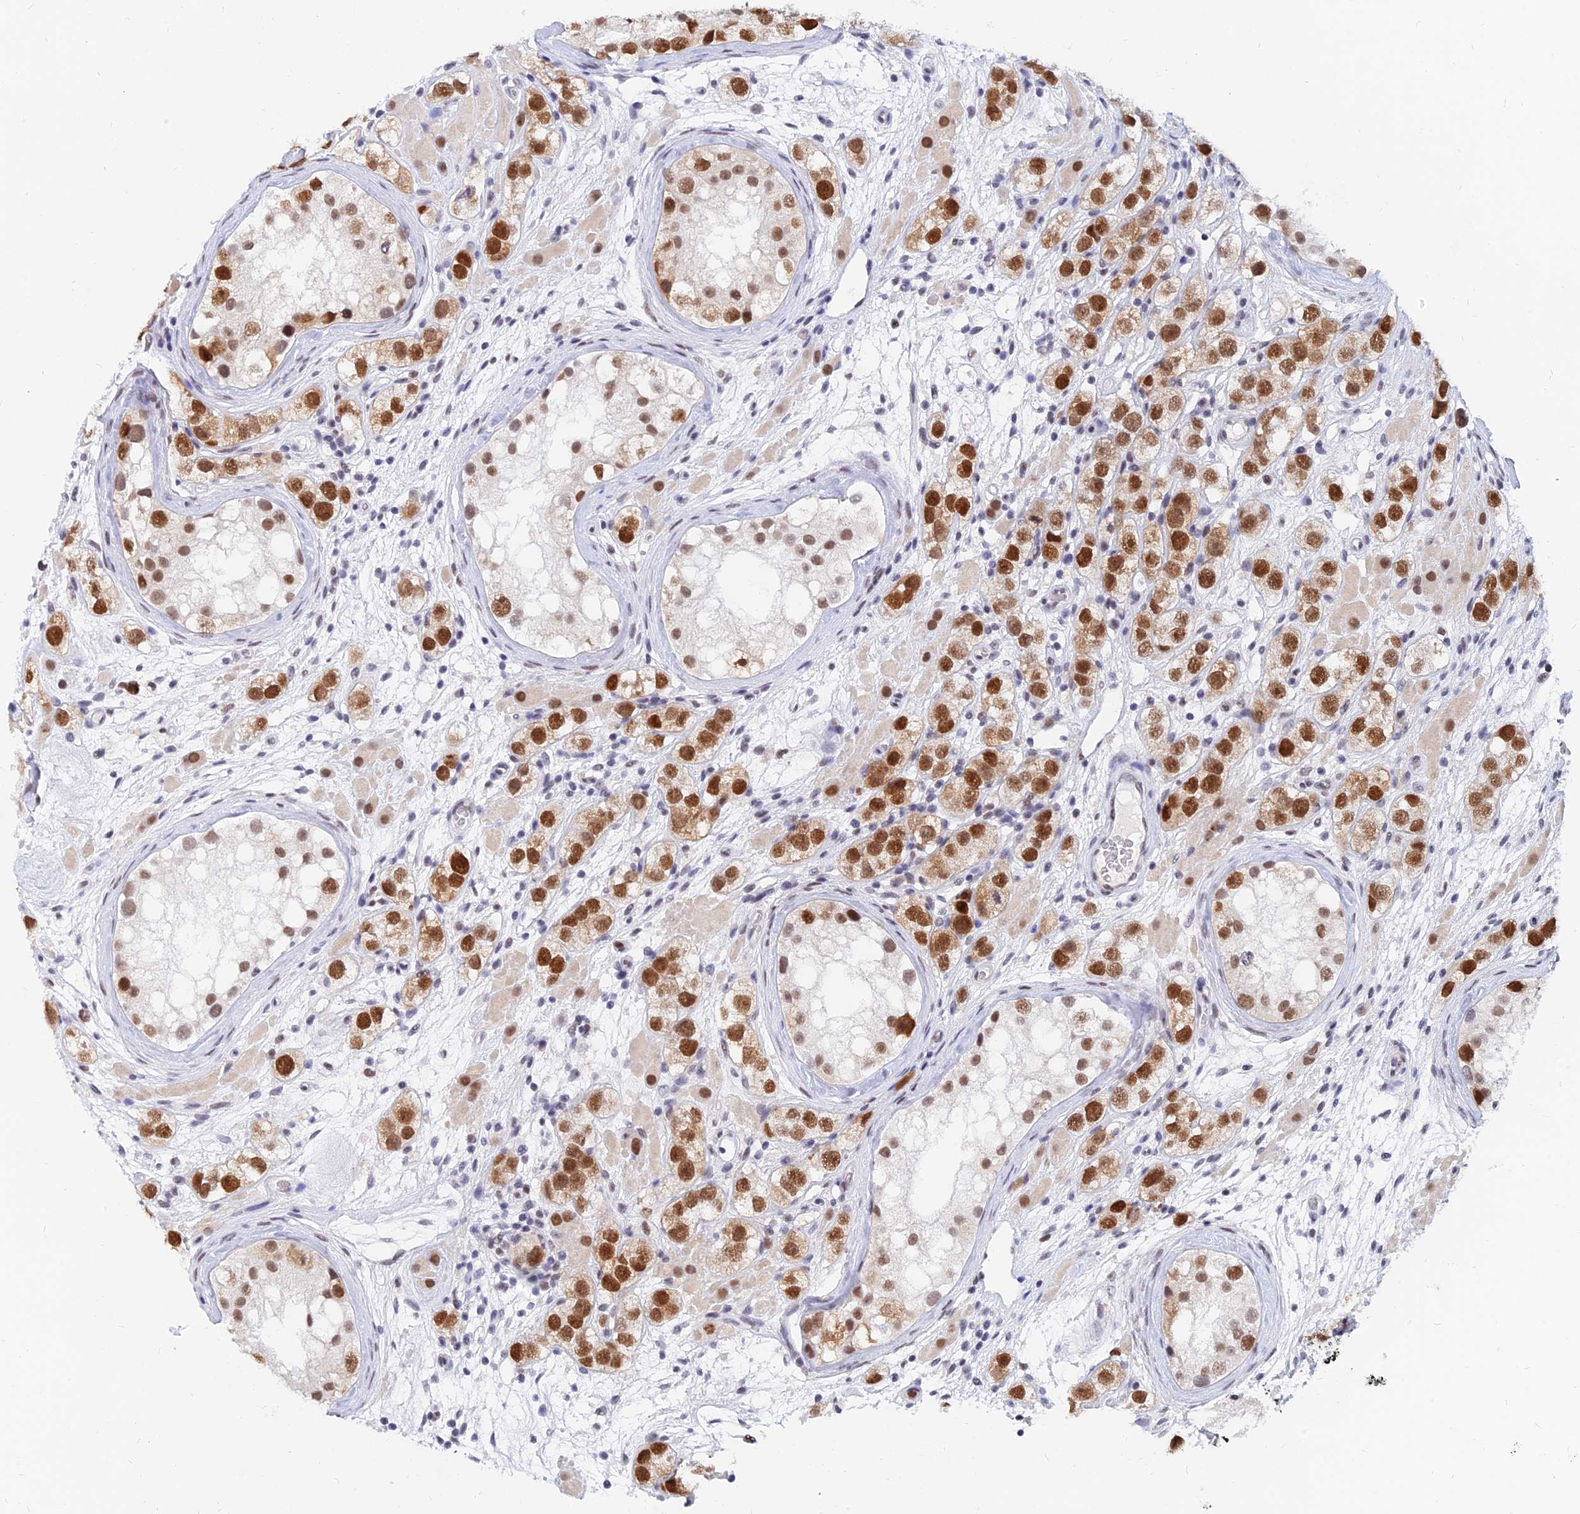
{"staining": {"intensity": "moderate", "quantity": ">75%", "location": "nuclear"}, "tissue": "testis cancer", "cell_type": "Tumor cells", "image_type": "cancer", "snomed": [{"axis": "morphology", "description": "Seminoma, NOS"}, {"axis": "topography", "description": "Testis"}], "caption": "Tumor cells demonstrate moderate nuclear positivity in about >75% of cells in seminoma (testis).", "gene": "DPY30", "patient": {"sex": "male", "age": 28}}